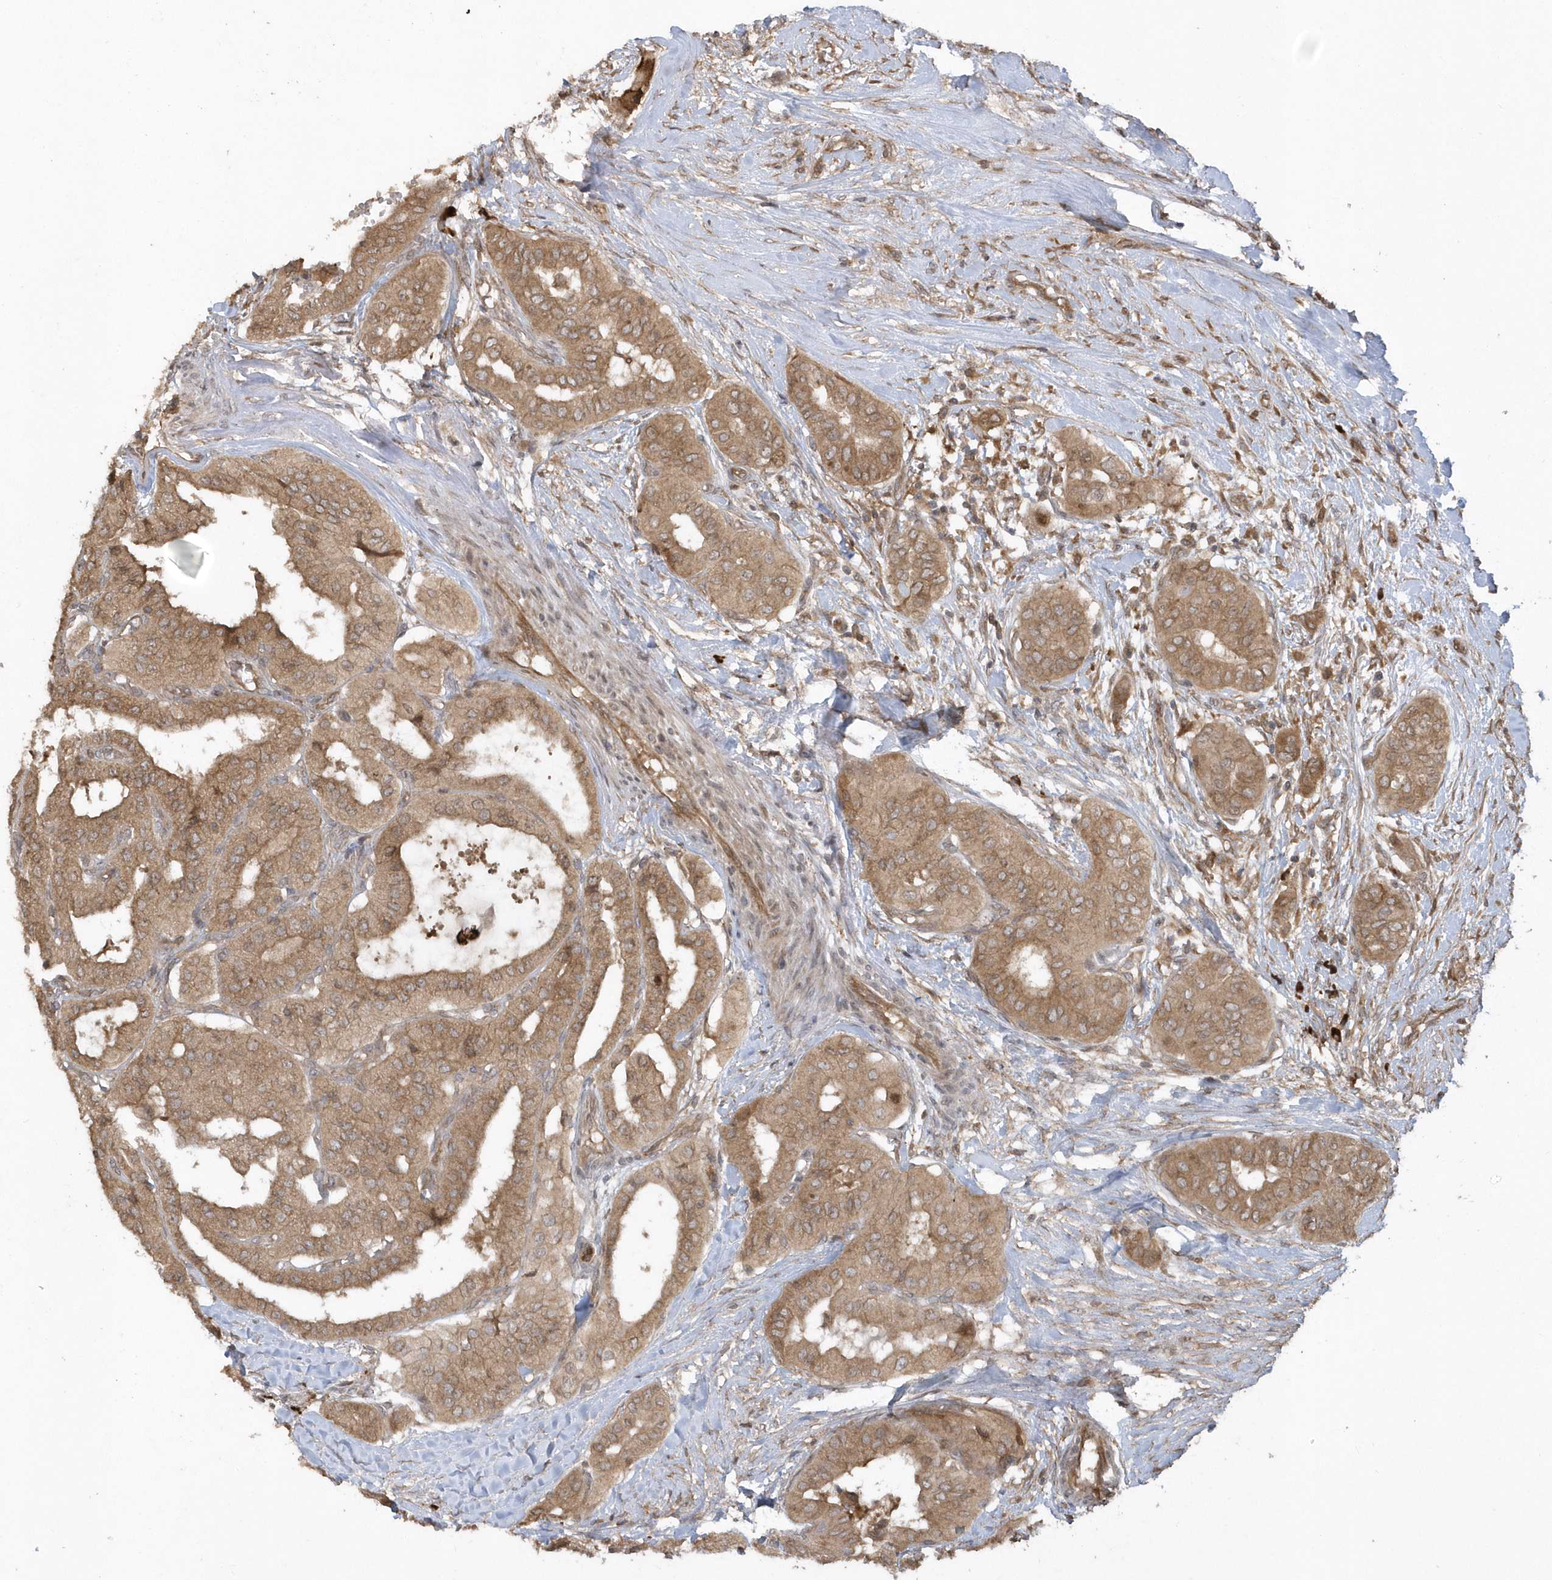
{"staining": {"intensity": "moderate", "quantity": ">75%", "location": "cytoplasmic/membranous"}, "tissue": "thyroid cancer", "cell_type": "Tumor cells", "image_type": "cancer", "snomed": [{"axis": "morphology", "description": "Papillary adenocarcinoma, NOS"}, {"axis": "topography", "description": "Thyroid gland"}], "caption": "A medium amount of moderate cytoplasmic/membranous staining is seen in about >75% of tumor cells in thyroid cancer tissue.", "gene": "HERPUD1", "patient": {"sex": "female", "age": 59}}